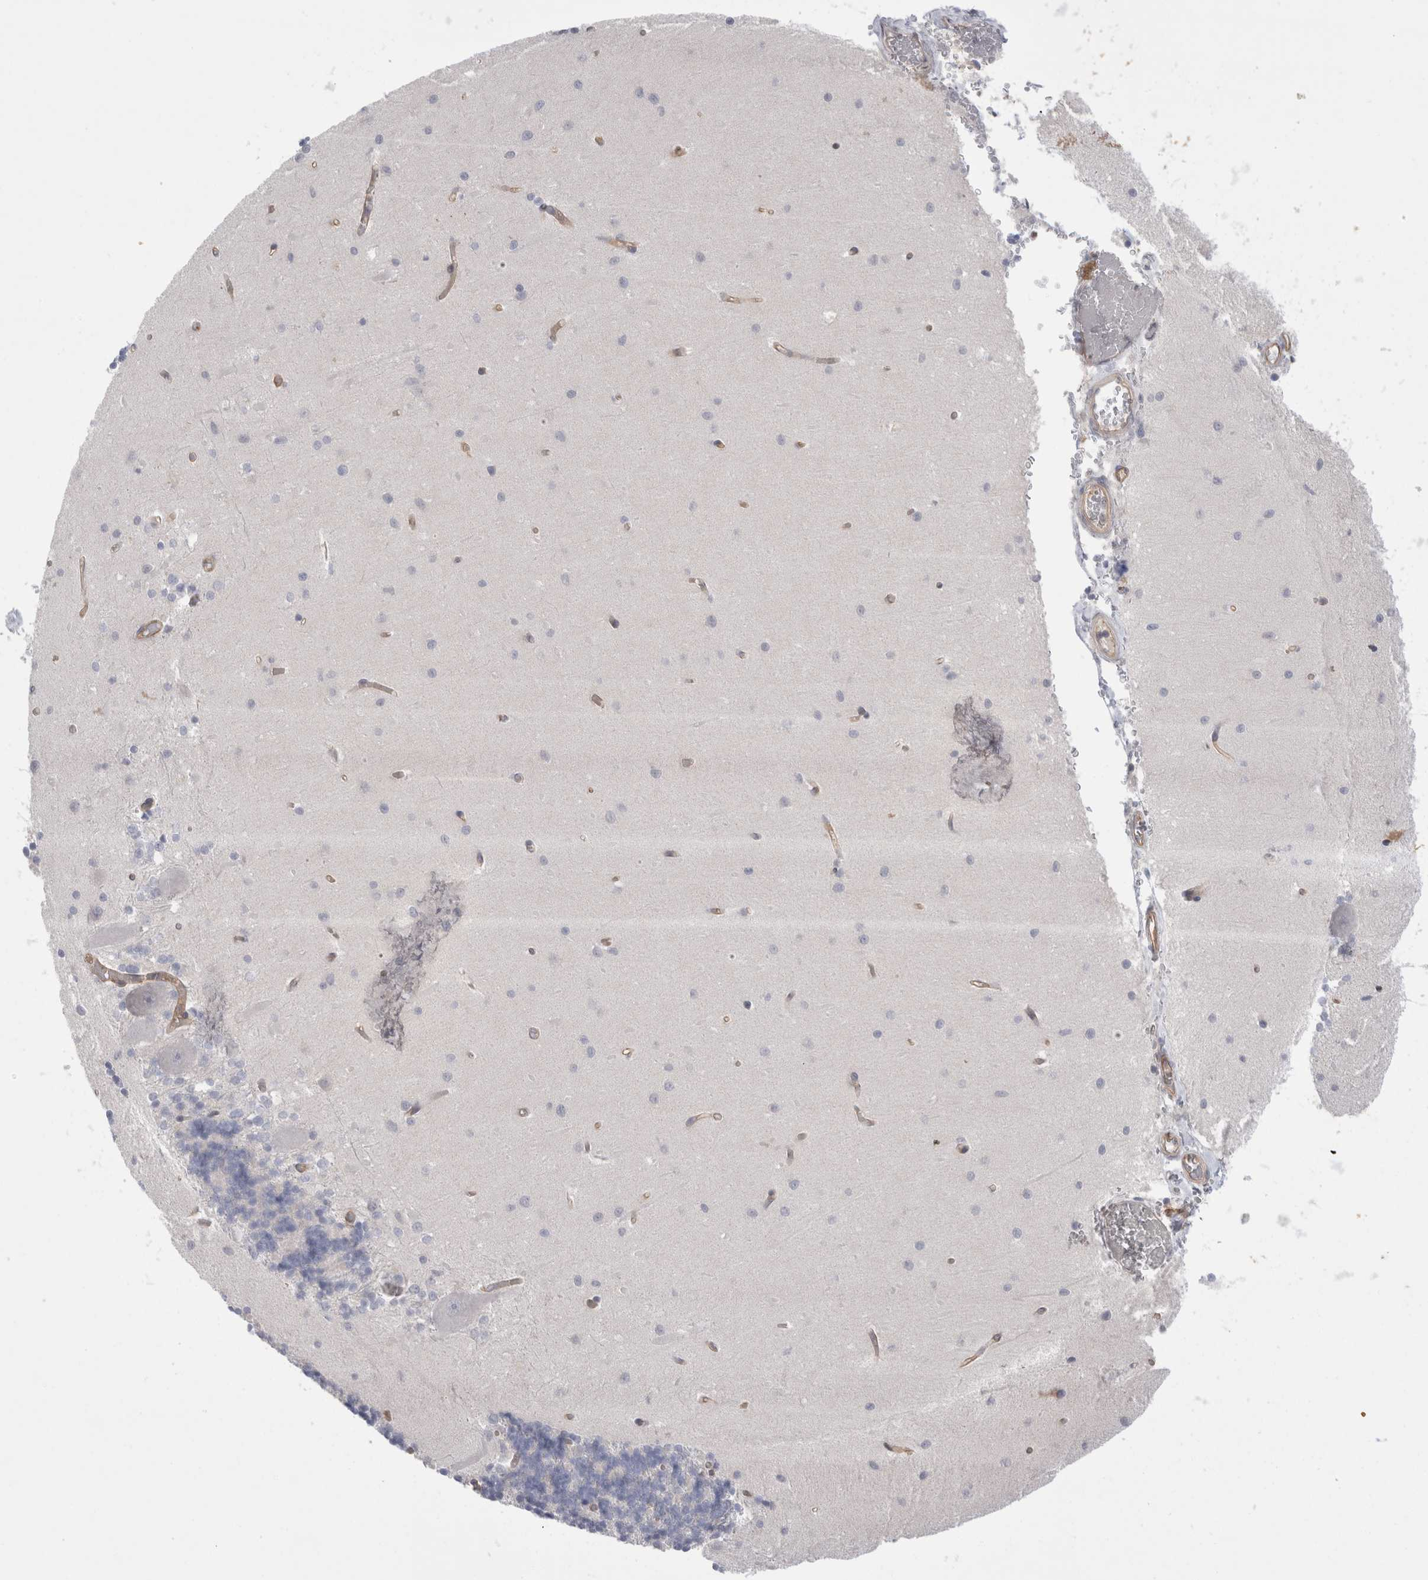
{"staining": {"intensity": "negative", "quantity": "none", "location": "none"}, "tissue": "cerebellum", "cell_type": "Cells in granular layer", "image_type": "normal", "snomed": [{"axis": "morphology", "description": "Normal tissue, NOS"}, {"axis": "topography", "description": "Cerebellum"}], "caption": "Human cerebellum stained for a protein using immunohistochemistry shows no positivity in cells in granular layer.", "gene": "VANGL1", "patient": {"sex": "male", "age": 37}}